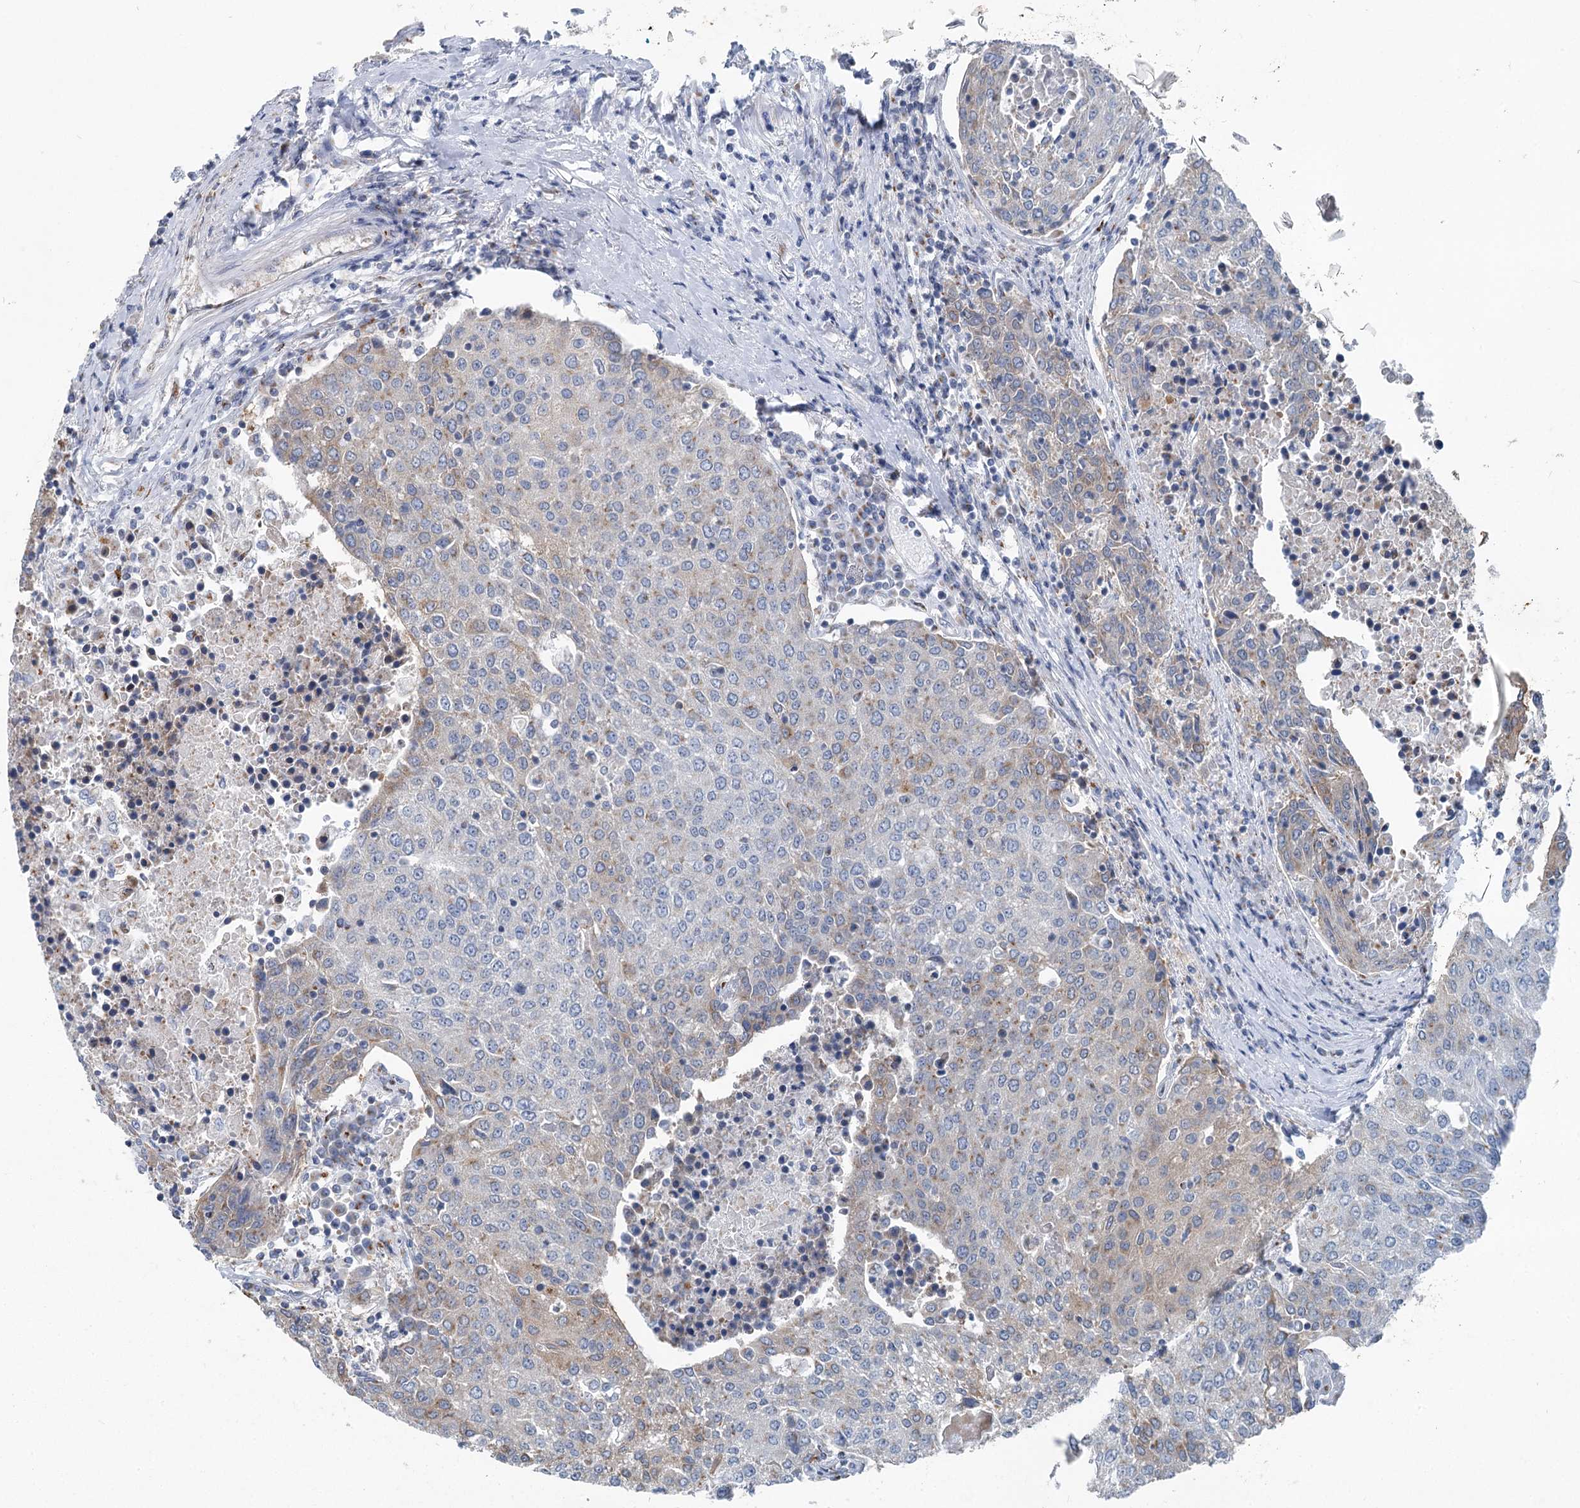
{"staining": {"intensity": "weak", "quantity": "<25%", "location": "cytoplasmic/membranous"}, "tissue": "urothelial cancer", "cell_type": "Tumor cells", "image_type": "cancer", "snomed": [{"axis": "morphology", "description": "Urothelial carcinoma, High grade"}, {"axis": "topography", "description": "Urinary bladder"}], "caption": "This micrograph is of urothelial carcinoma (high-grade) stained with immunohistochemistry to label a protein in brown with the nuclei are counter-stained blue. There is no expression in tumor cells.", "gene": "ITIH5", "patient": {"sex": "female", "age": 85}}